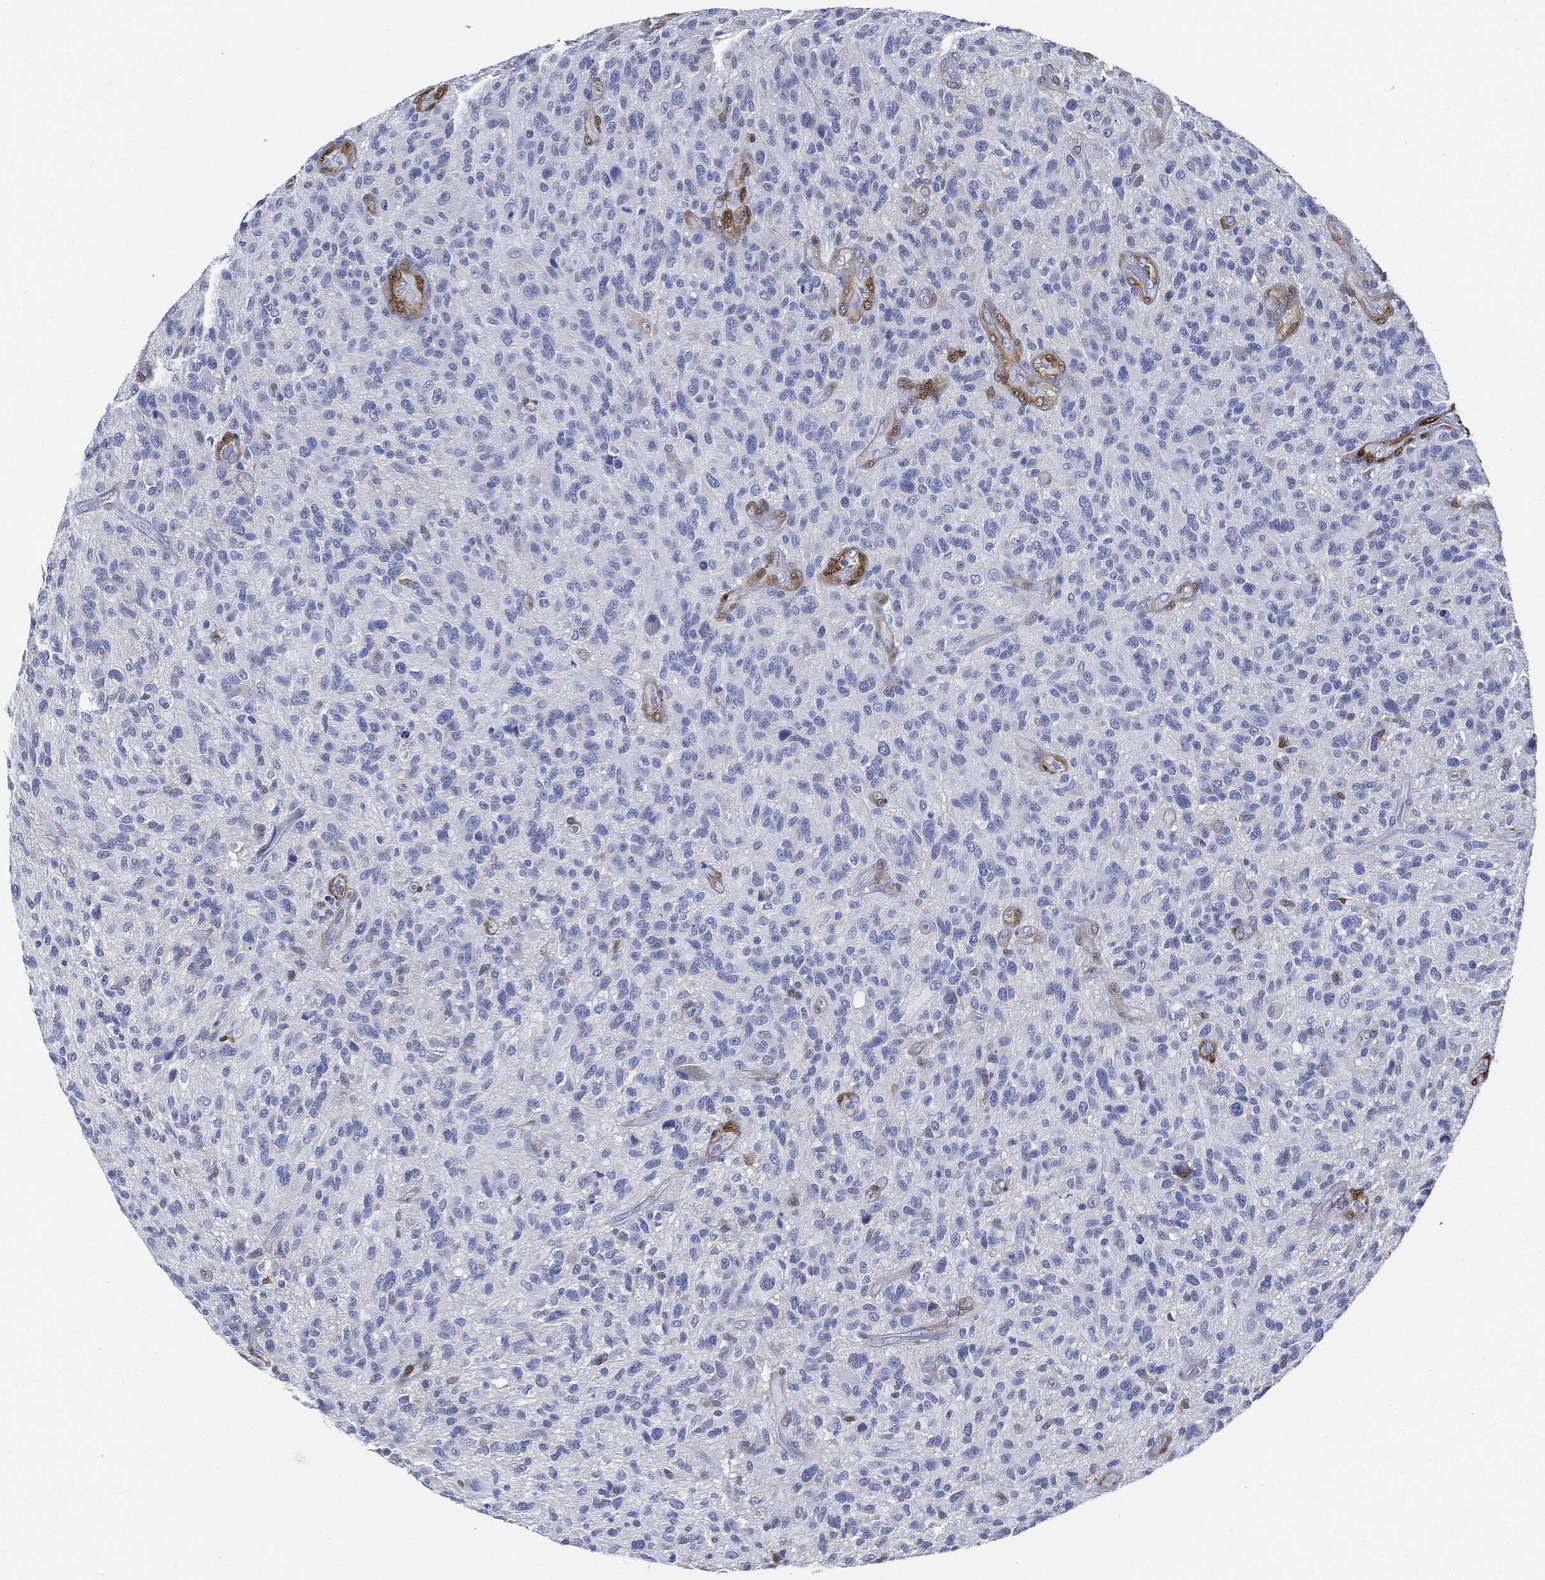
{"staining": {"intensity": "negative", "quantity": "none", "location": "none"}, "tissue": "glioma", "cell_type": "Tumor cells", "image_type": "cancer", "snomed": [{"axis": "morphology", "description": "Glioma, malignant, High grade"}, {"axis": "topography", "description": "Brain"}], "caption": "DAB immunohistochemical staining of human malignant high-grade glioma demonstrates no significant positivity in tumor cells. (Immunohistochemistry, brightfield microscopy, high magnification).", "gene": "TAGLN", "patient": {"sex": "male", "age": 47}}